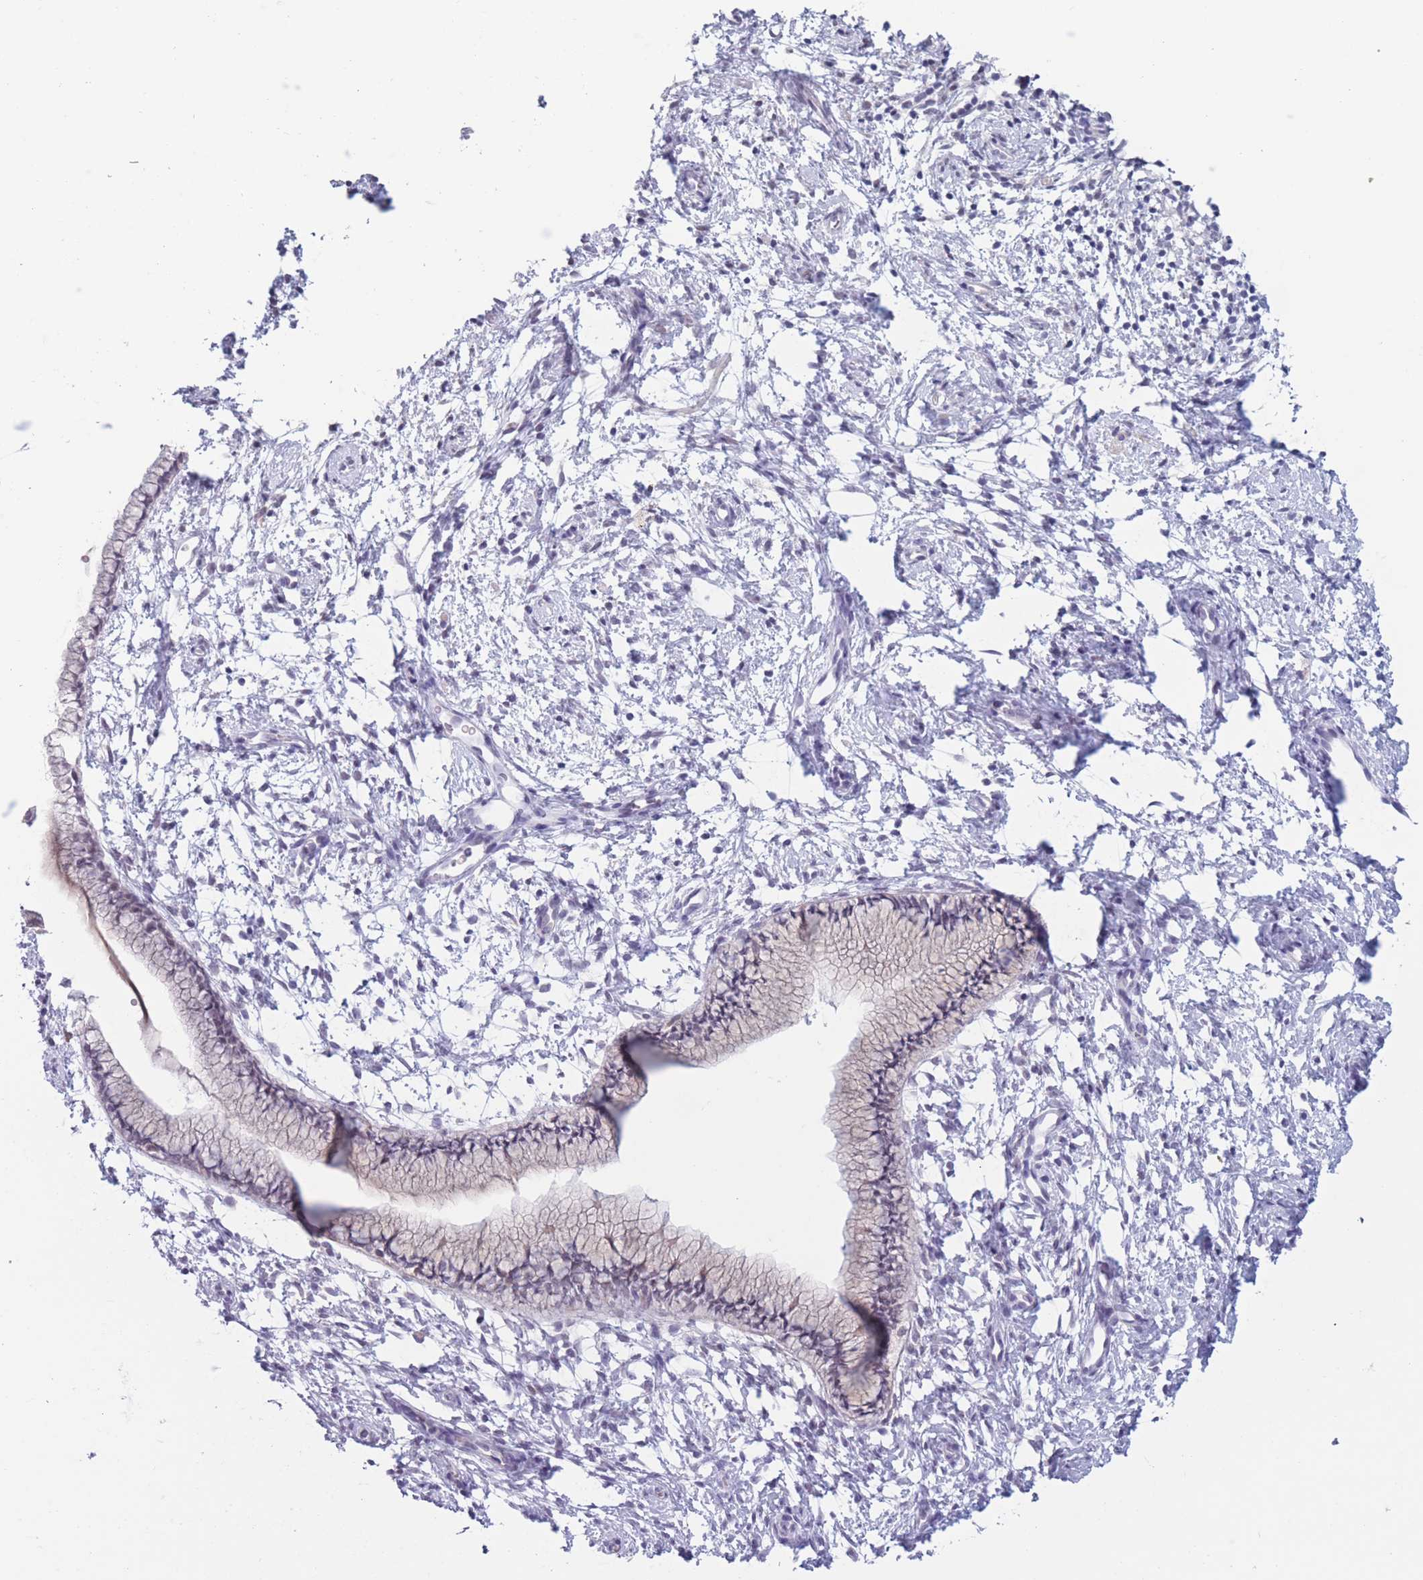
{"staining": {"intensity": "negative", "quantity": "none", "location": "none"}, "tissue": "cervix", "cell_type": "Glandular cells", "image_type": "normal", "snomed": [{"axis": "morphology", "description": "Normal tissue, NOS"}, {"axis": "topography", "description": "Cervix"}], "caption": "IHC photomicrograph of unremarkable cervix stained for a protein (brown), which shows no positivity in glandular cells. (DAB immunohistochemistry (IHC) visualized using brightfield microscopy, high magnification).", "gene": "PODXL", "patient": {"sex": "female", "age": 57}}